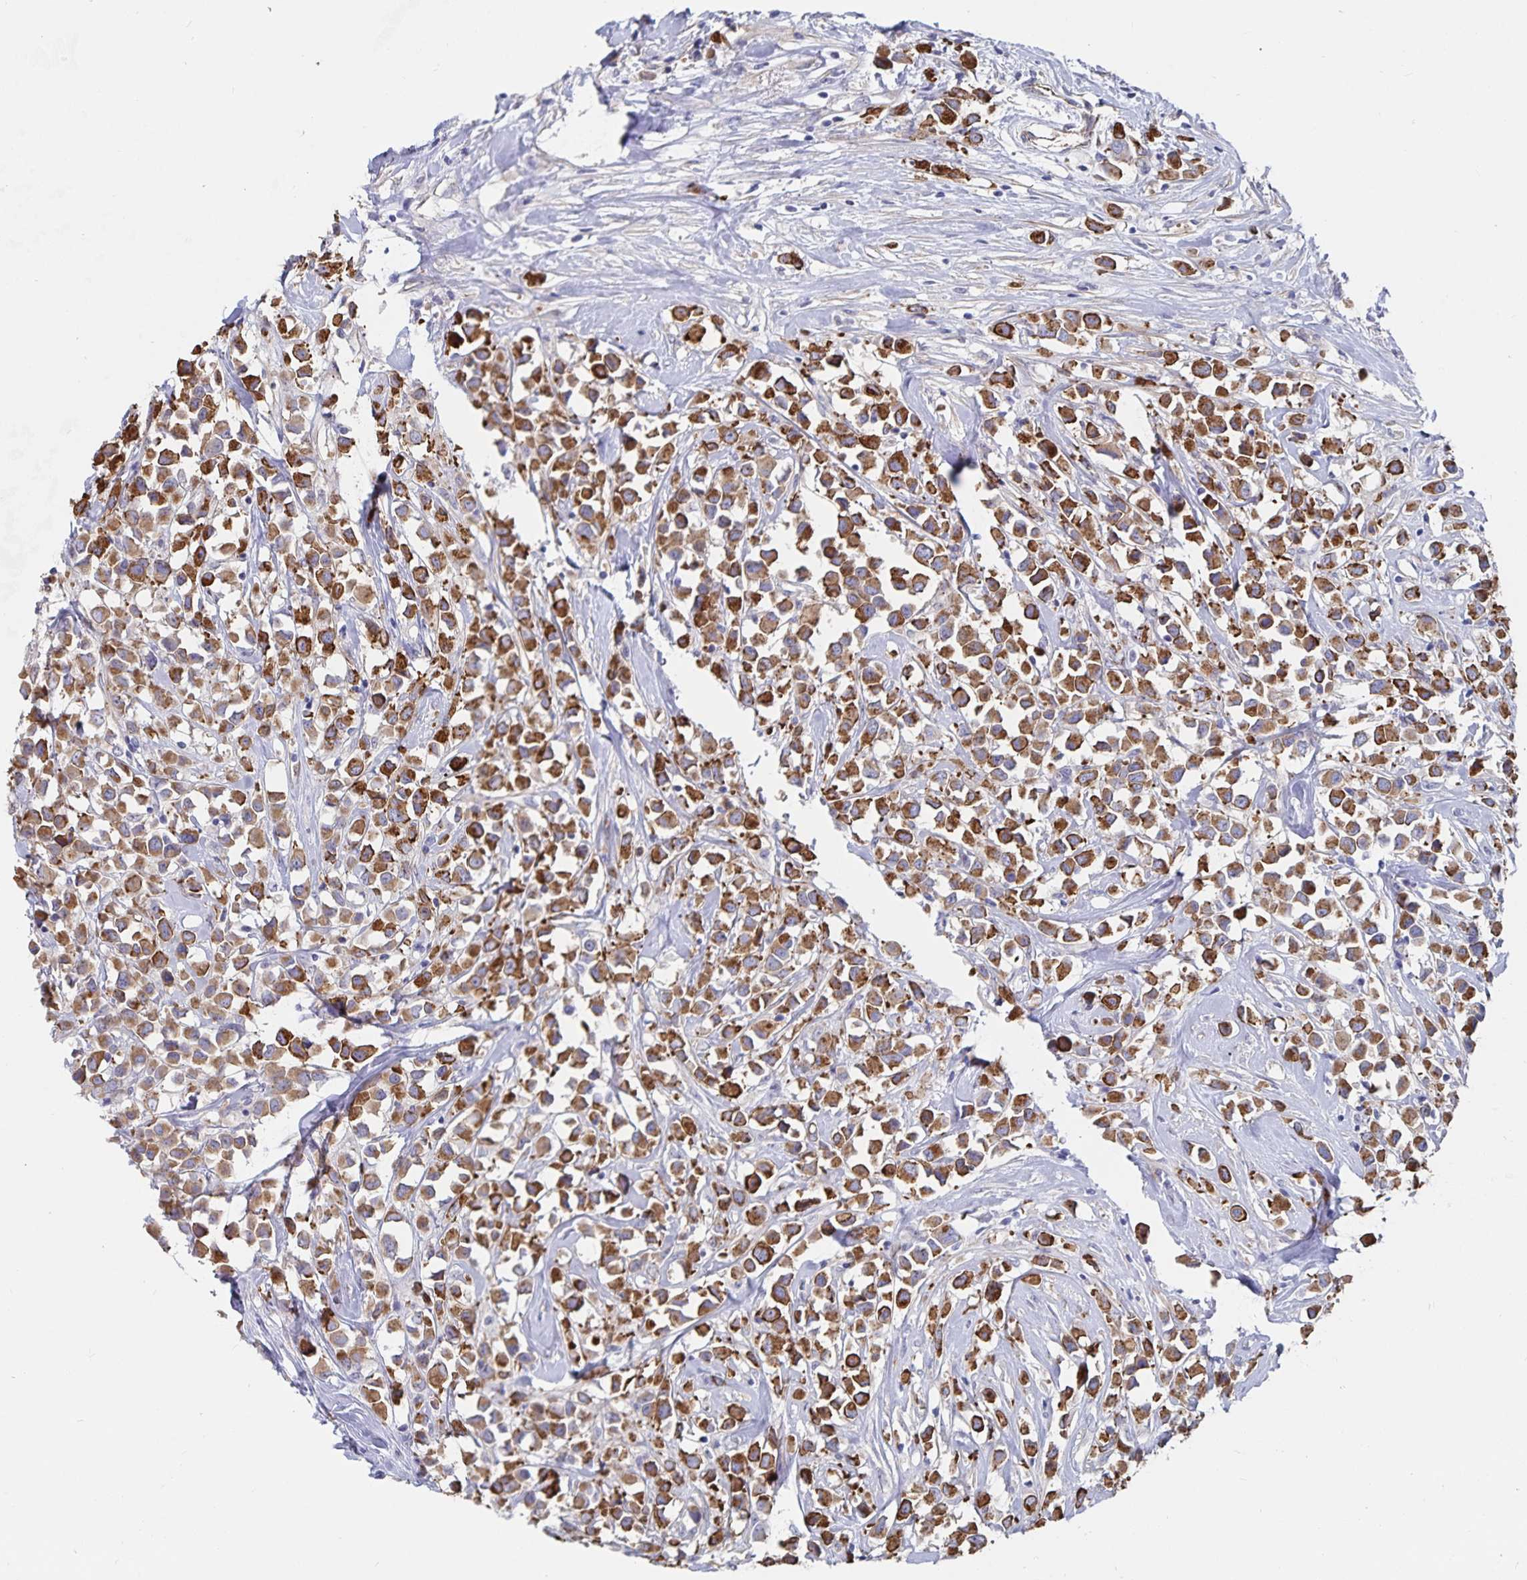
{"staining": {"intensity": "moderate", "quantity": ">75%", "location": "cytoplasmic/membranous"}, "tissue": "breast cancer", "cell_type": "Tumor cells", "image_type": "cancer", "snomed": [{"axis": "morphology", "description": "Duct carcinoma"}, {"axis": "topography", "description": "Breast"}], "caption": "Immunohistochemistry photomicrograph of neoplastic tissue: human breast cancer stained using immunohistochemistry (IHC) reveals medium levels of moderate protein expression localized specifically in the cytoplasmic/membranous of tumor cells, appearing as a cytoplasmic/membranous brown color.", "gene": "SSTR1", "patient": {"sex": "female", "age": 61}}